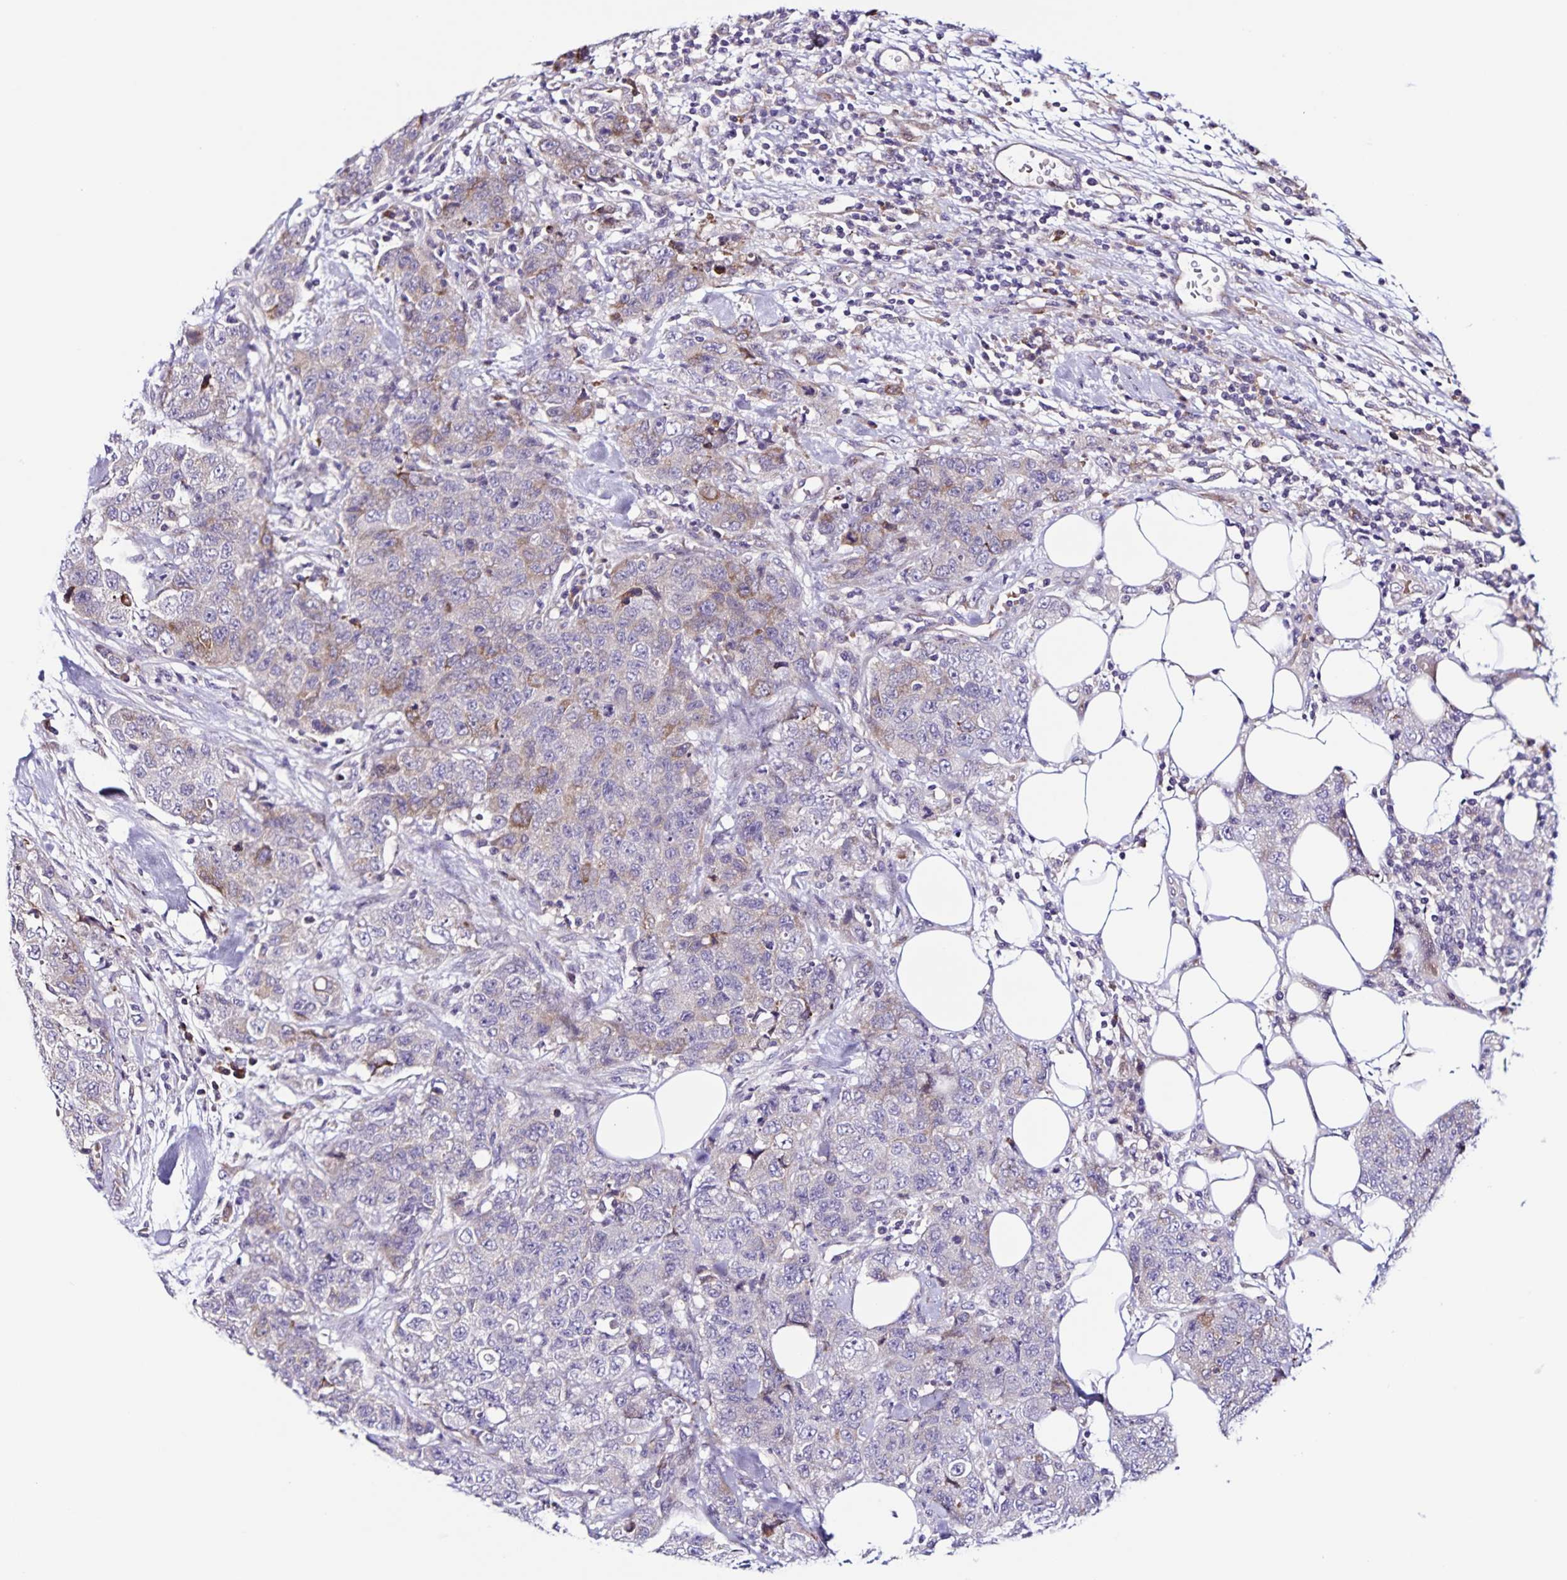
{"staining": {"intensity": "negative", "quantity": "none", "location": "none"}, "tissue": "urothelial cancer", "cell_type": "Tumor cells", "image_type": "cancer", "snomed": [{"axis": "morphology", "description": "Urothelial carcinoma, High grade"}, {"axis": "topography", "description": "Urinary bladder"}], "caption": "A high-resolution image shows IHC staining of urothelial cancer, which exhibits no significant staining in tumor cells.", "gene": "RNFT2", "patient": {"sex": "female", "age": 78}}